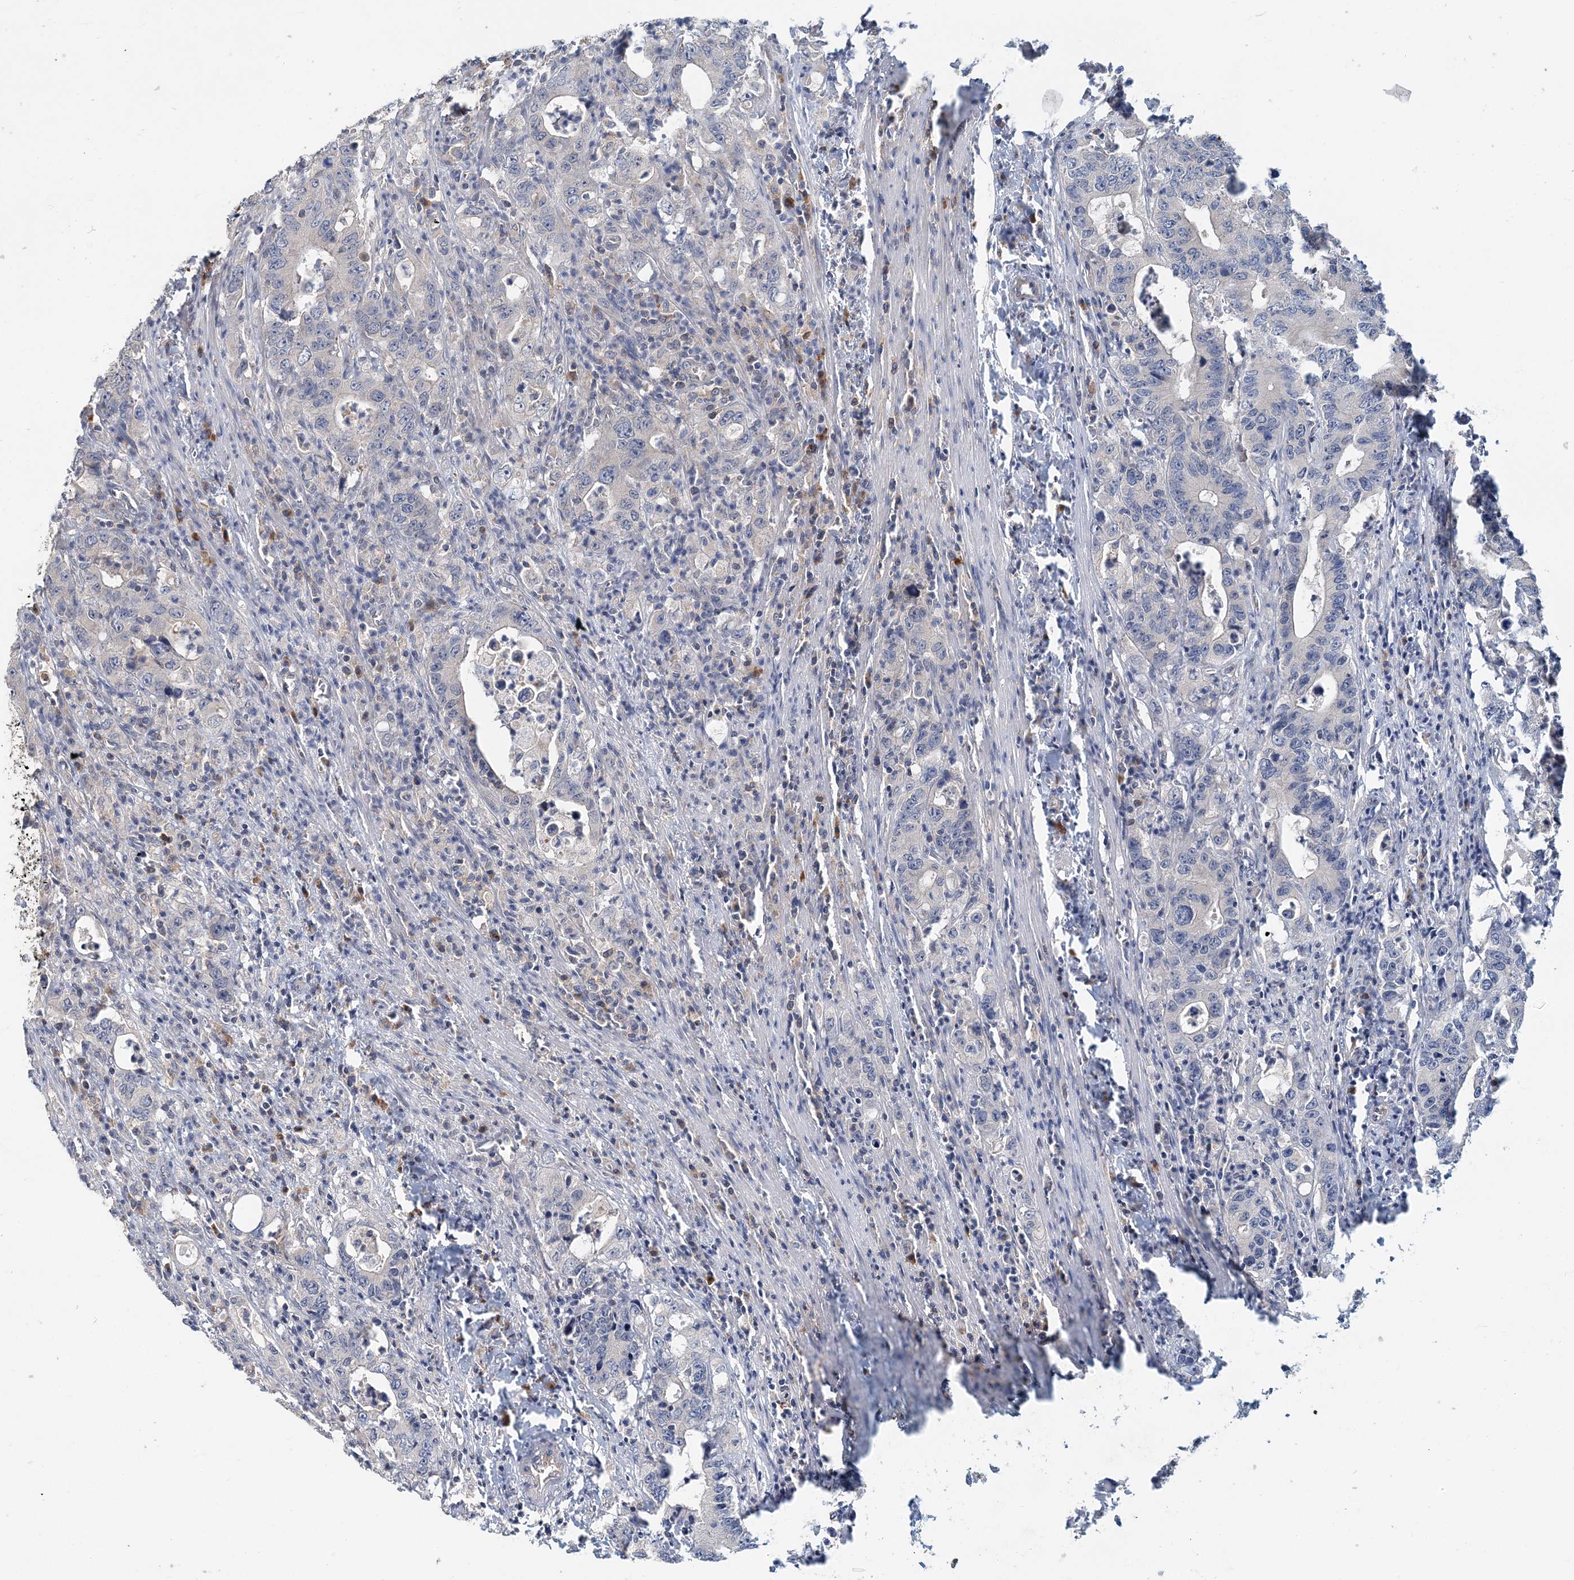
{"staining": {"intensity": "negative", "quantity": "none", "location": "none"}, "tissue": "colorectal cancer", "cell_type": "Tumor cells", "image_type": "cancer", "snomed": [{"axis": "morphology", "description": "Adenocarcinoma, NOS"}, {"axis": "topography", "description": "Colon"}], "caption": "Colorectal adenocarcinoma was stained to show a protein in brown. There is no significant staining in tumor cells. The staining was performed using DAB to visualize the protein expression in brown, while the nuclei were stained in blue with hematoxylin (Magnification: 20x).", "gene": "RNF25", "patient": {"sex": "female", "age": 75}}